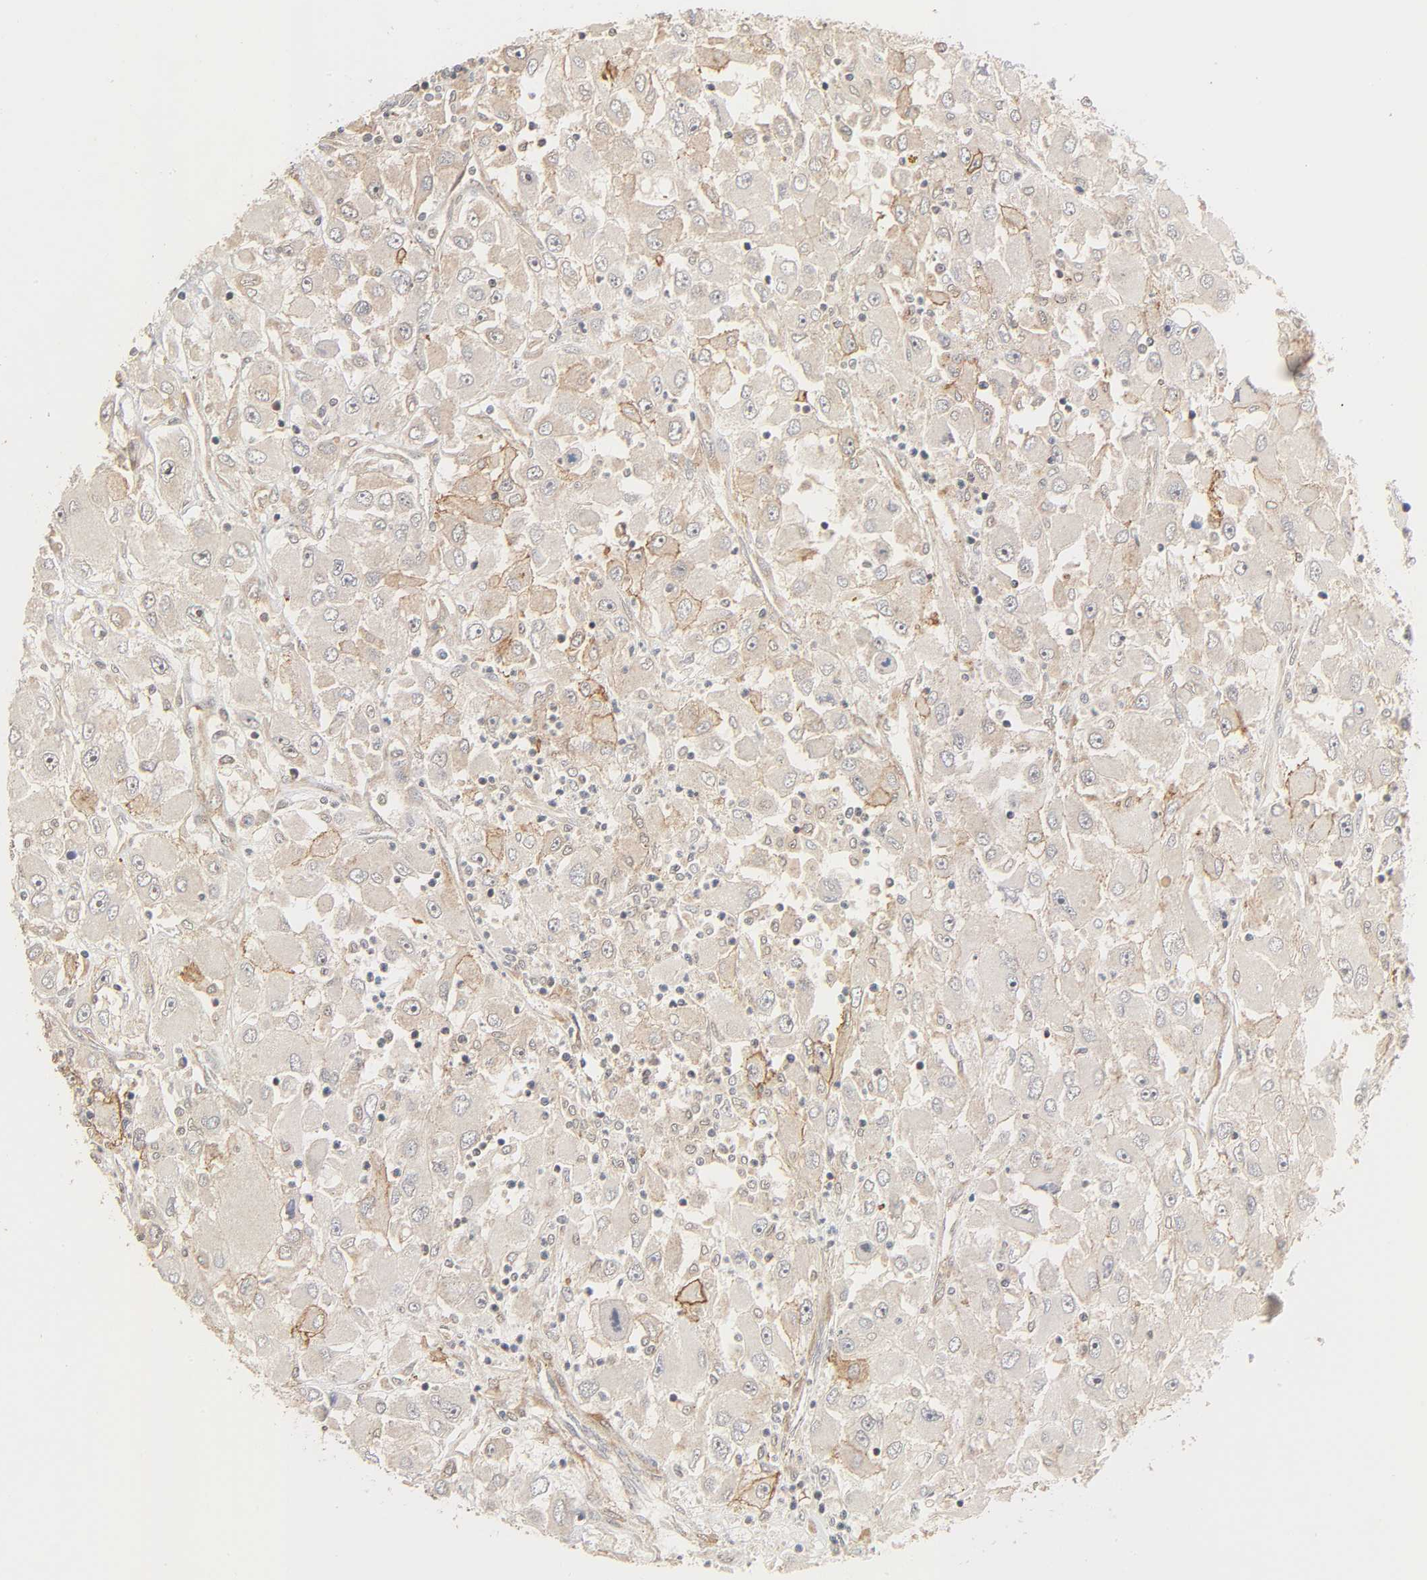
{"staining": {"intensity": "moderate", "quantity": ">75%", "location": "cytoplasmic/membranous"}, "tissue": "renal cancer", "cell_type": "Tumor cells", "image_type": "cancer", "snomed": [{"axis": "morphology", "description": "Adenocarcinoma, NOS"}, {"axis": "topography", "description": "Kidney"}], "caption": "IHC of renal cancer displays medium levels of moderate cytoplasmic/membranous expression in about >75% of tumor cells.", "gene": "NEMF", "patient": {"sex": "female", "age": 52}}